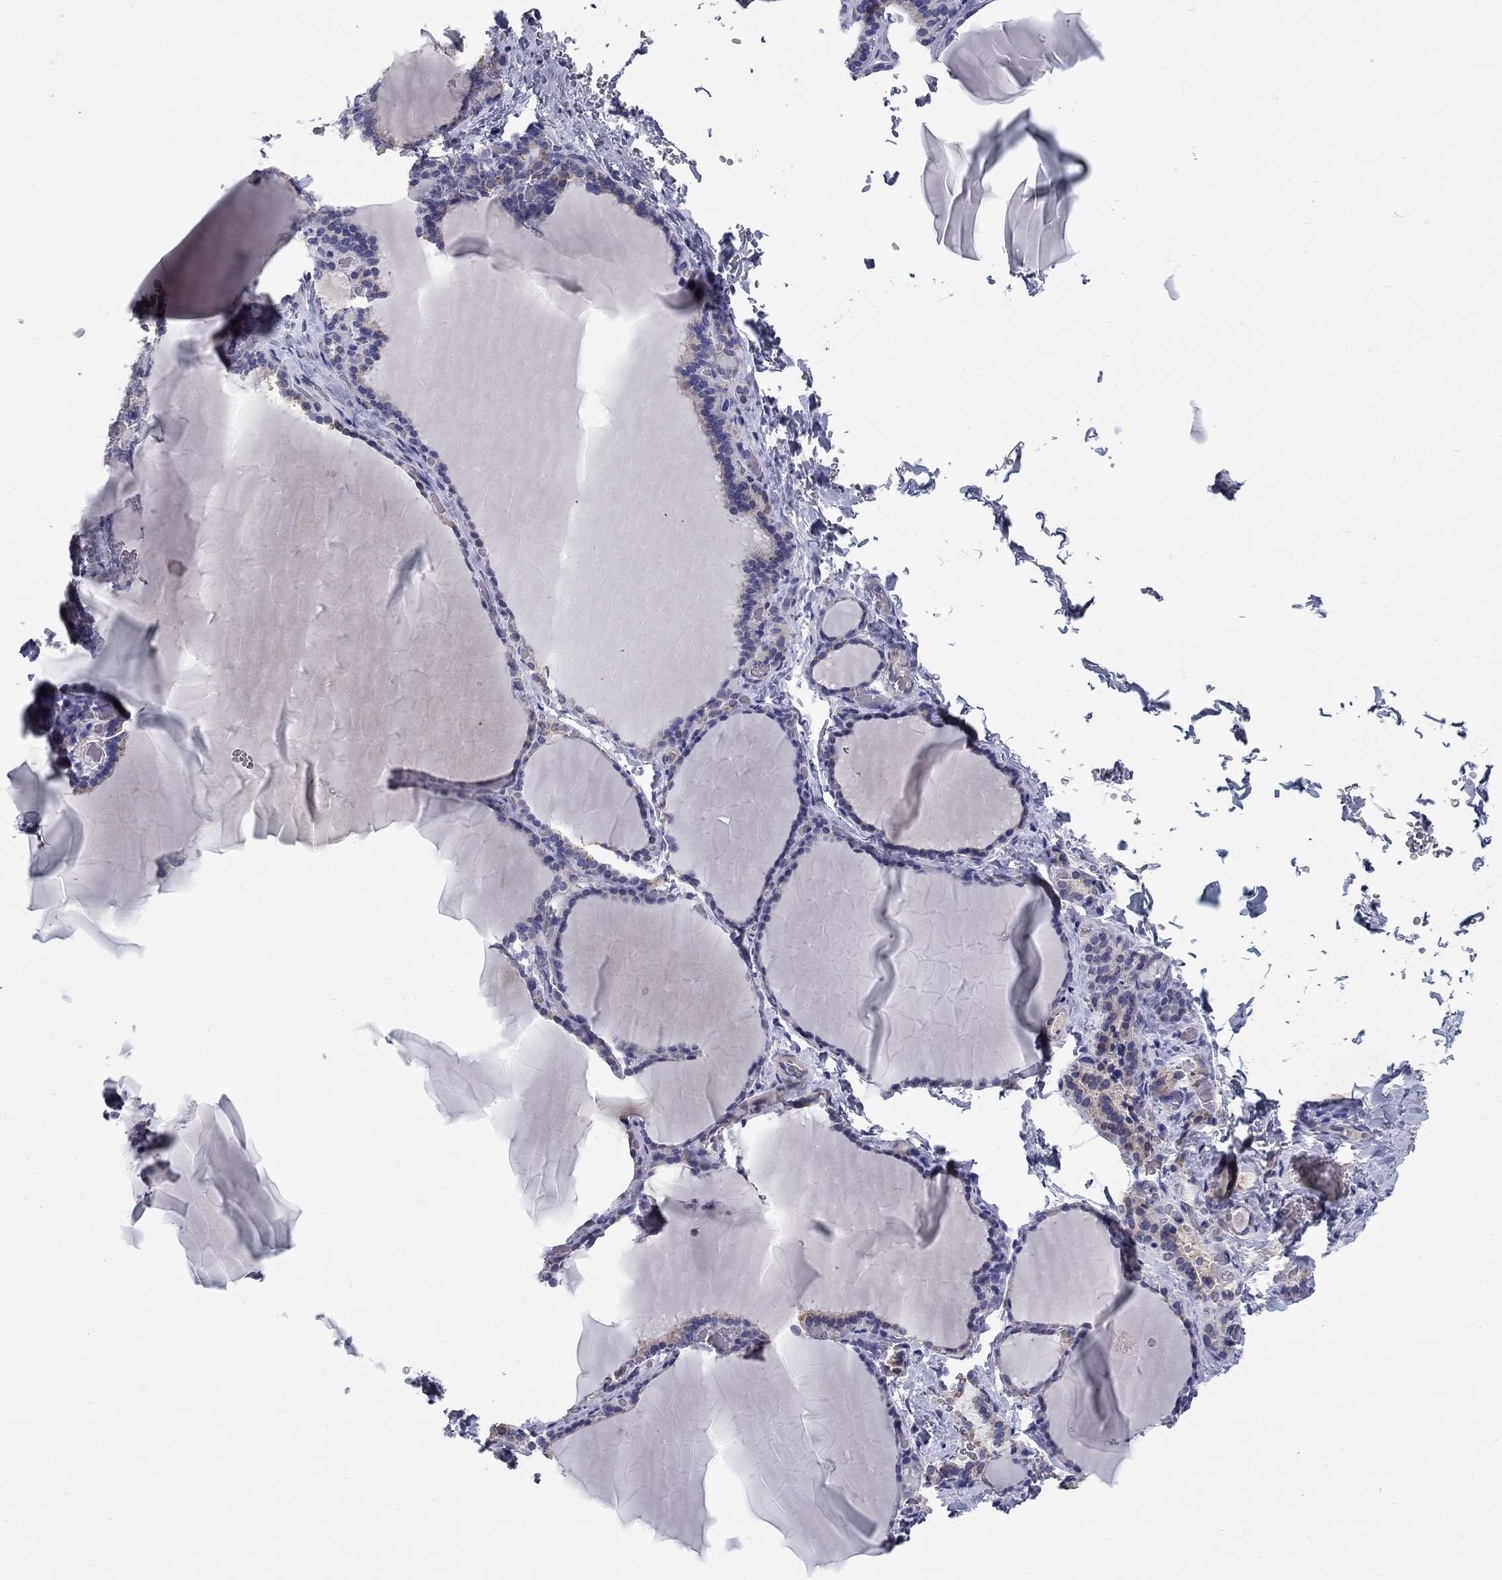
{"staining": {"intensity": "negative", "quantity": "none", "location": "none"}, "tissue": "thyroid gland", "cell_type": "Glandular cells", "image_type": "normal", "snomed": [{"axis": "morphology", "description": "Normal tissue, NOS"}, {"axis": "morphology", "description": "Hyperplasia, NOS"}, {"axis": "topography", "description": "Thyroid gland"}], "caption": "An image of thyroid gland stained for a protein shows no brown staining in glandular cells.", "gene": "FRK", "patient": {"sex": "female", "age": 27}}